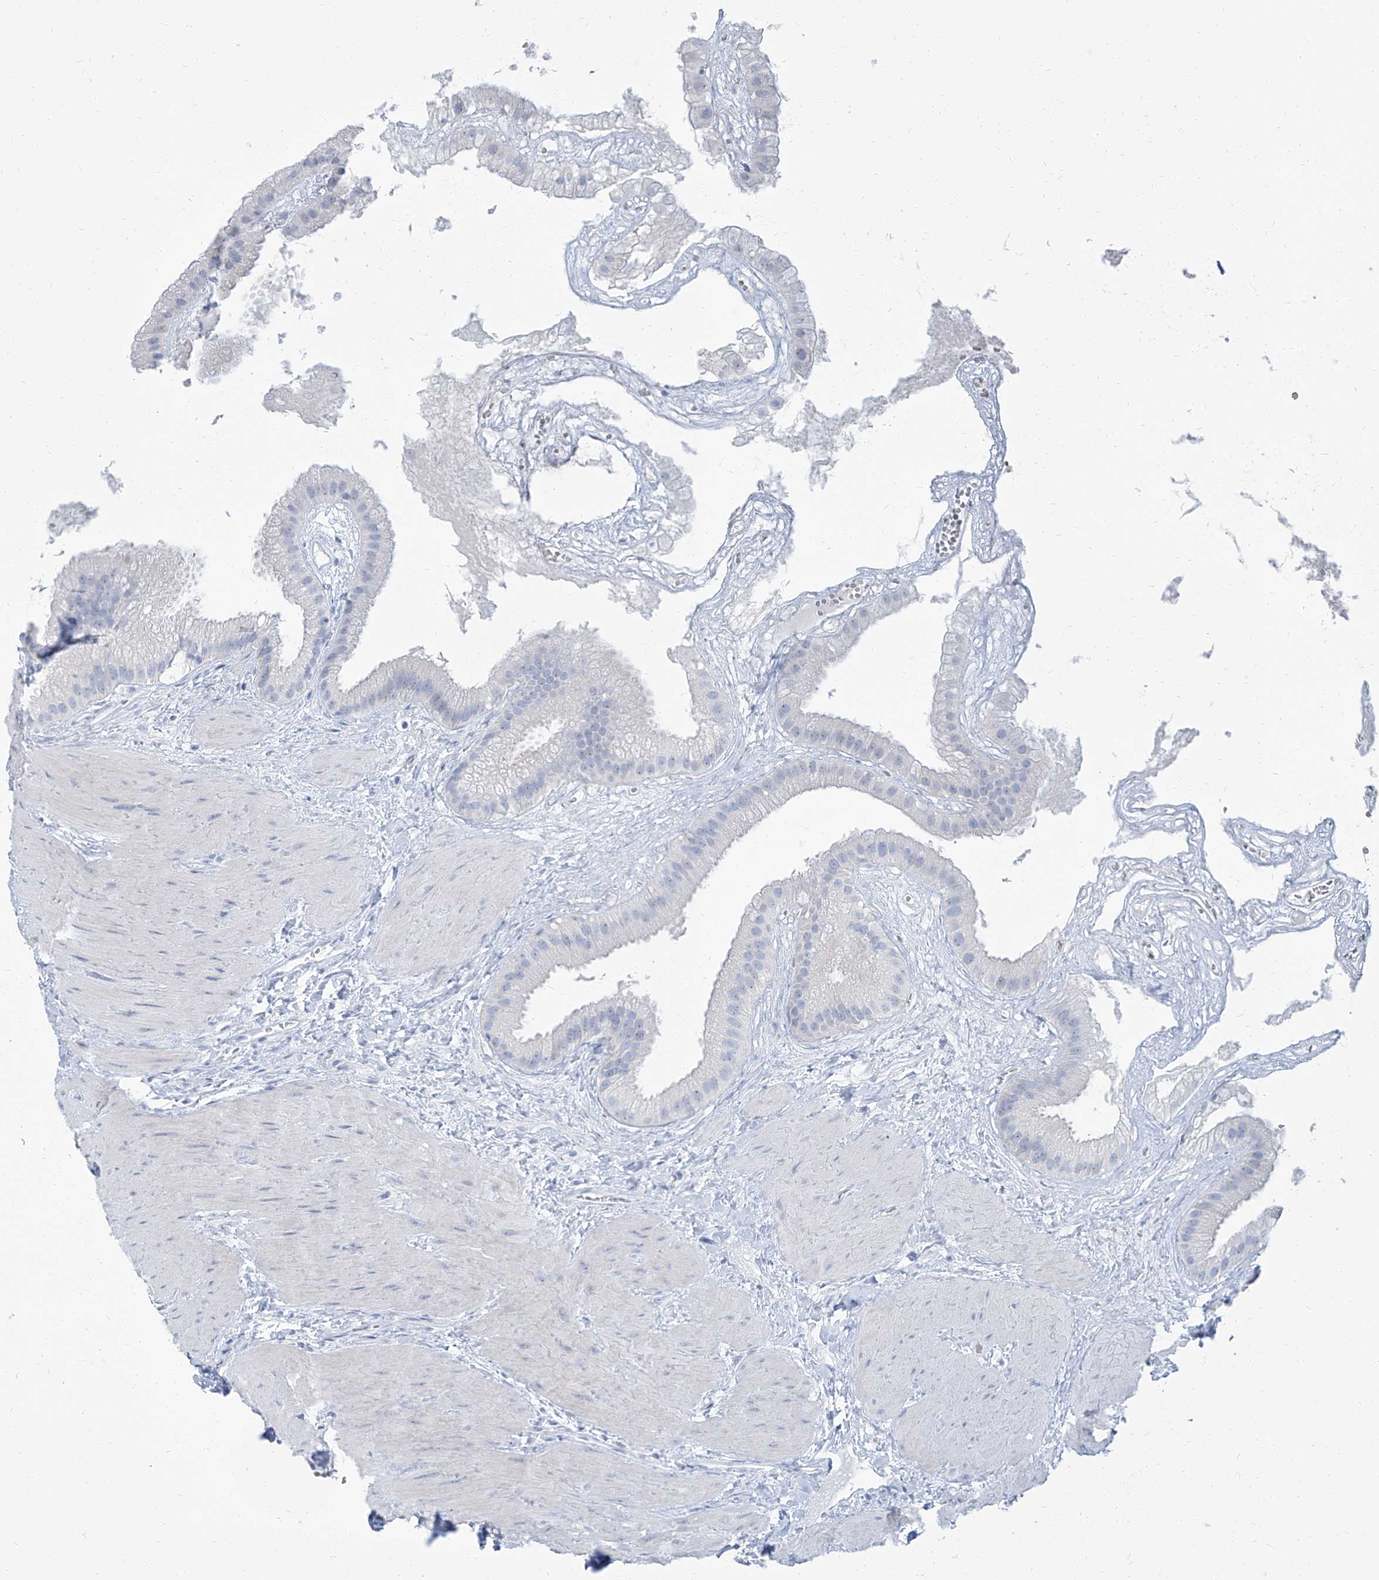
{"staining": {"intensity": "negative", "quantity": "none", "location": "none"}, "tissue": "gallbladder", "cell_type": "Glandular cells", "image_type": "normal", "snomed": [{"axis": "morphology", "description": "Normal tissue, NOS"}, {"axis": "topography", "description": "Gallbladder"}], "caption": "IHC photomicrograph of benign gallbladder: gallbladder stained with DAB displays no significant protein staining in glandular cells. The staining is performed using DAB (3,3'-diaminobenzidine) brown chromogen with nuclei counter-stained in using hematoxylin.", "gene": "TXLNB", "patient": {"sex": "male", "age": 55}}